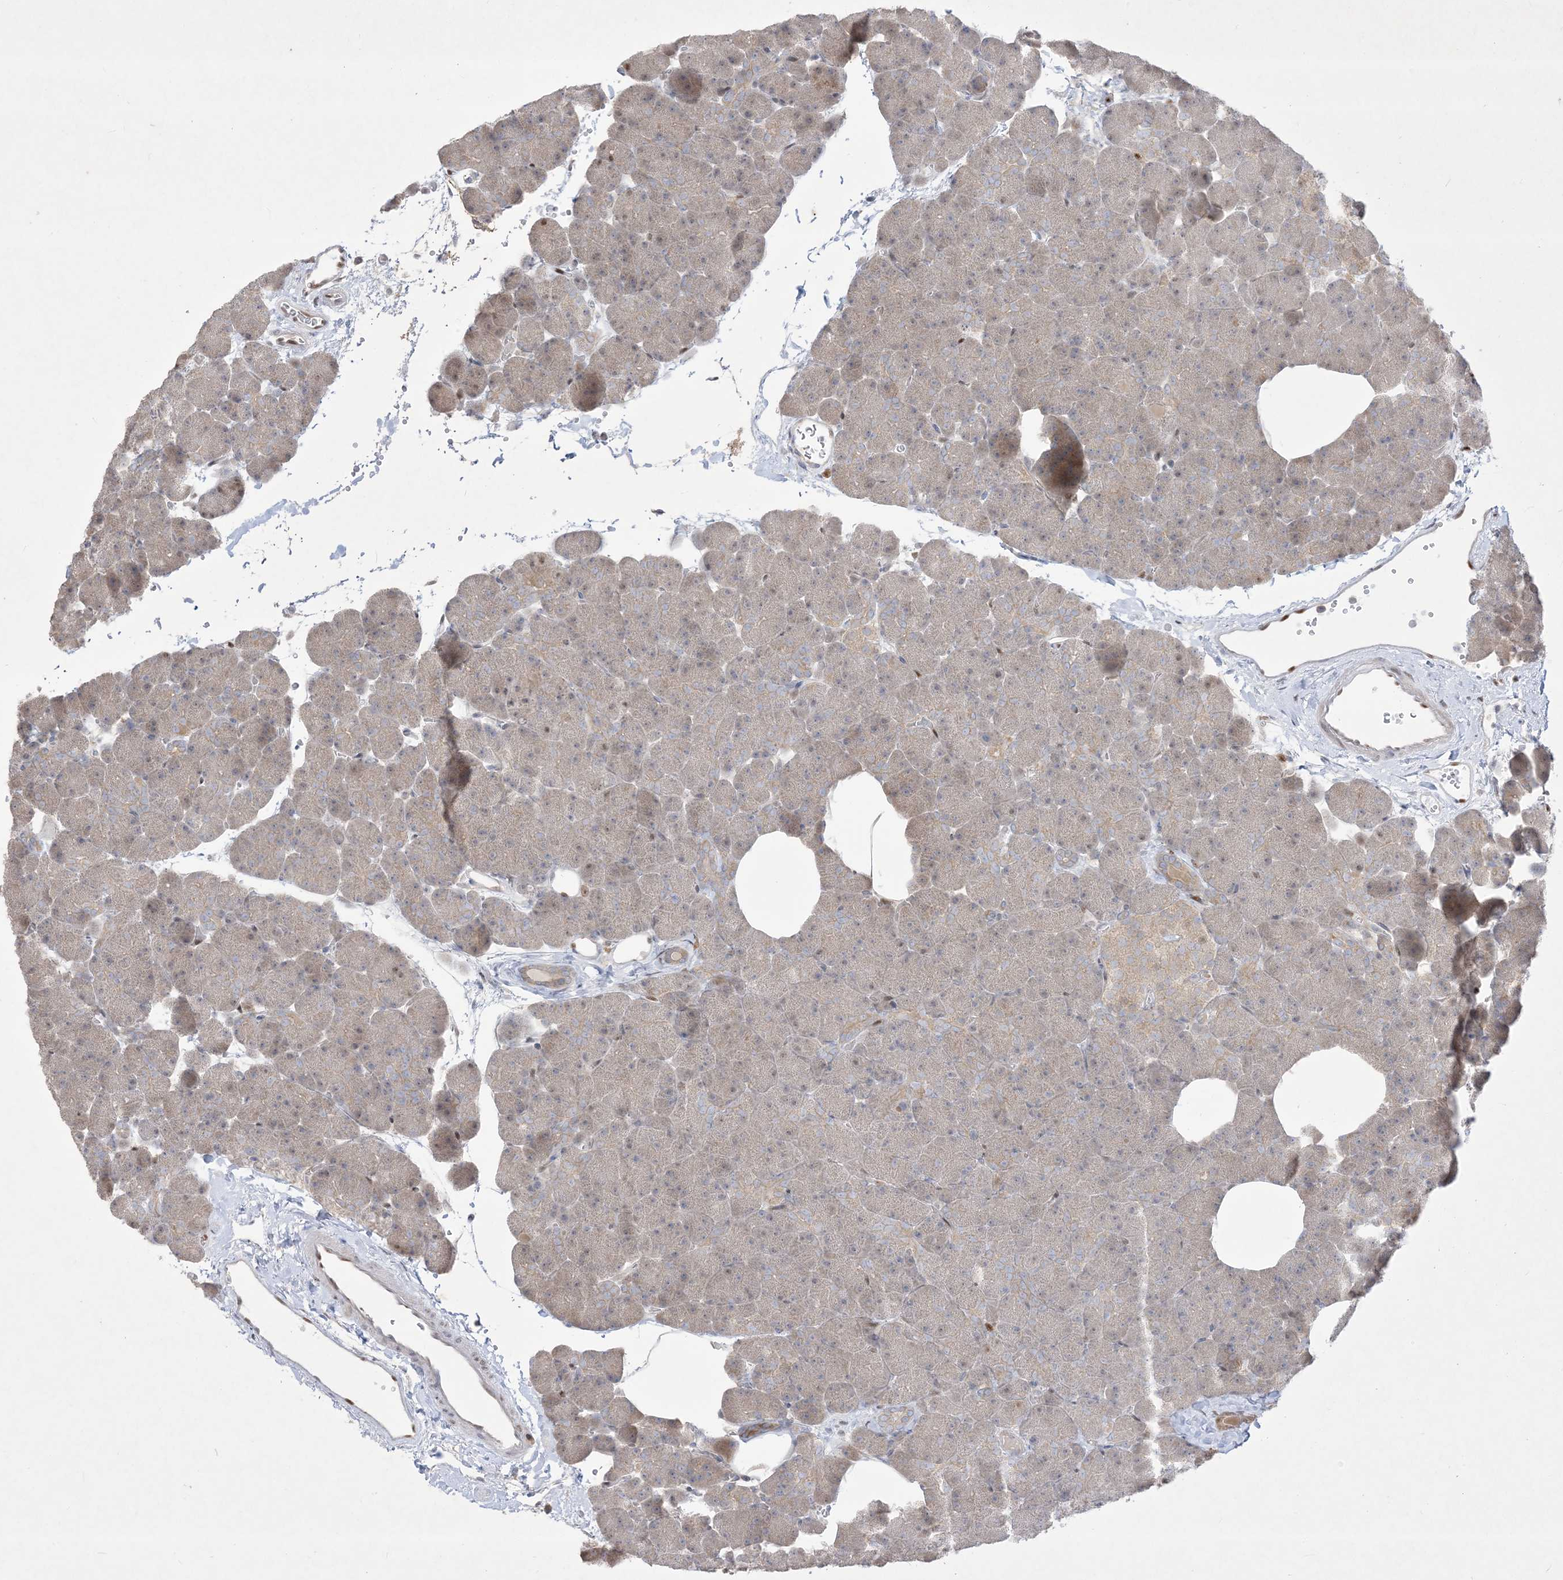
{"staining": {"intensity": "moderate", "quantity": "<25%", "location": "cytoplasmic/membranous,nuclear"}, "tissue": "pancreas", "cell_type": "Exocrine glandular cells", "image_type": "normal", "snomed": [{"axis": "morphology", "description": "Normal tissue, NOS"}, {"axis": "morphology", "description": "Carcinoid, malignant, NOS"}, {"axis": "topography", "description": "Pancreas"}], "caption": "A high-resolution micrograph shows IHC staining of benign pancreas, which demonstrates moderate cytoplasmic/membranous,nuclear expression in about <25% of exocrine glandular cells.", "gene": "BHLHE40", "patient": {"sex": "female", "age": 35}}